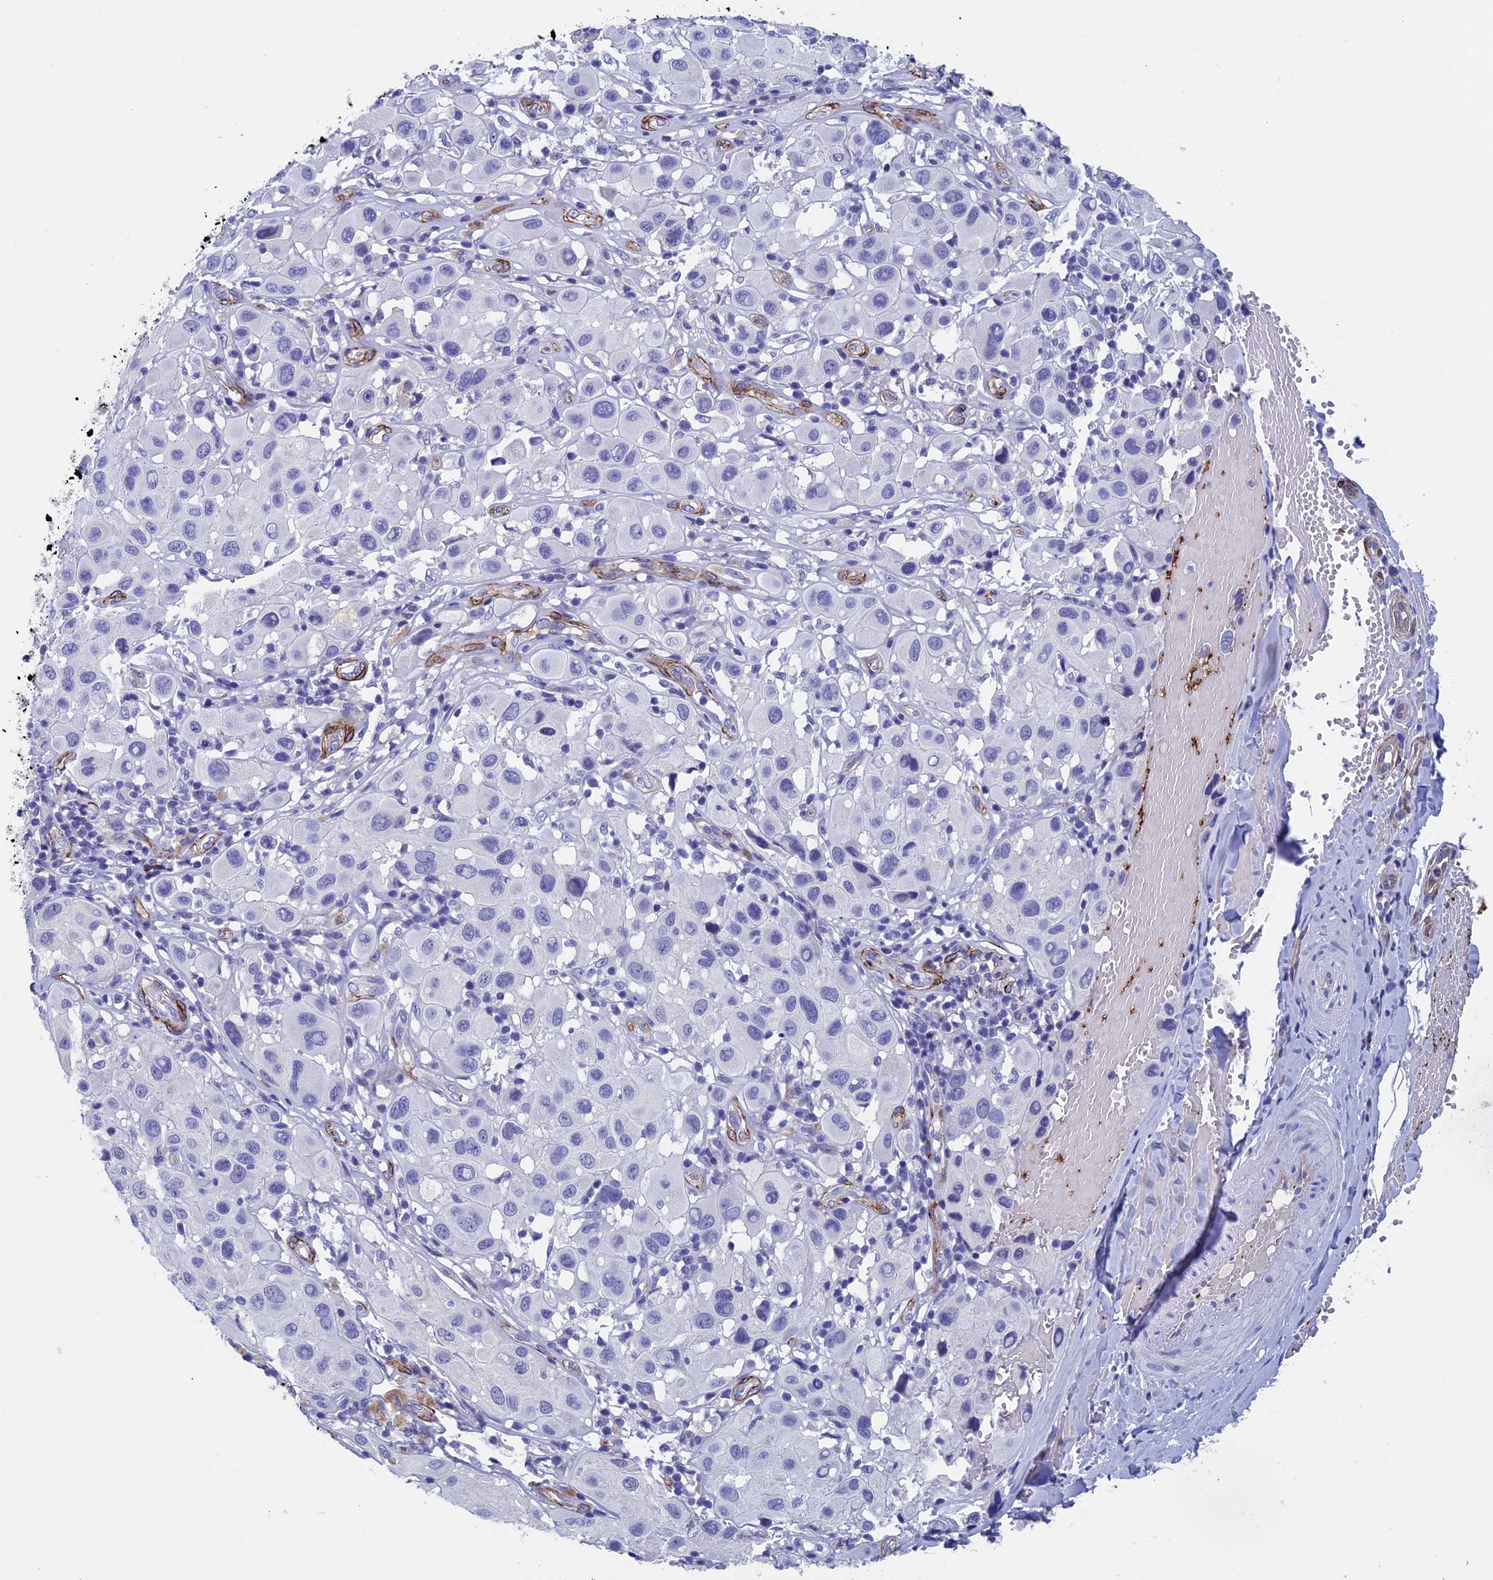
{"staining": {"intensity": "negative", "quantity": "none", "location": "none"}, "tissue": "melanoma", "cell_type": "Tumor cells", "image_type": "cancer", "snomed": [{"axis": "morphology", "description": "Malignant melanoma, Metastatic site"}, {"axis": "topography", "description": "Skin"}], "caption": "Tumor cells are negative for protein expression in human melanoma.", "gene": "INSYN1", "patient": {"sex": "male", "age": 41}}